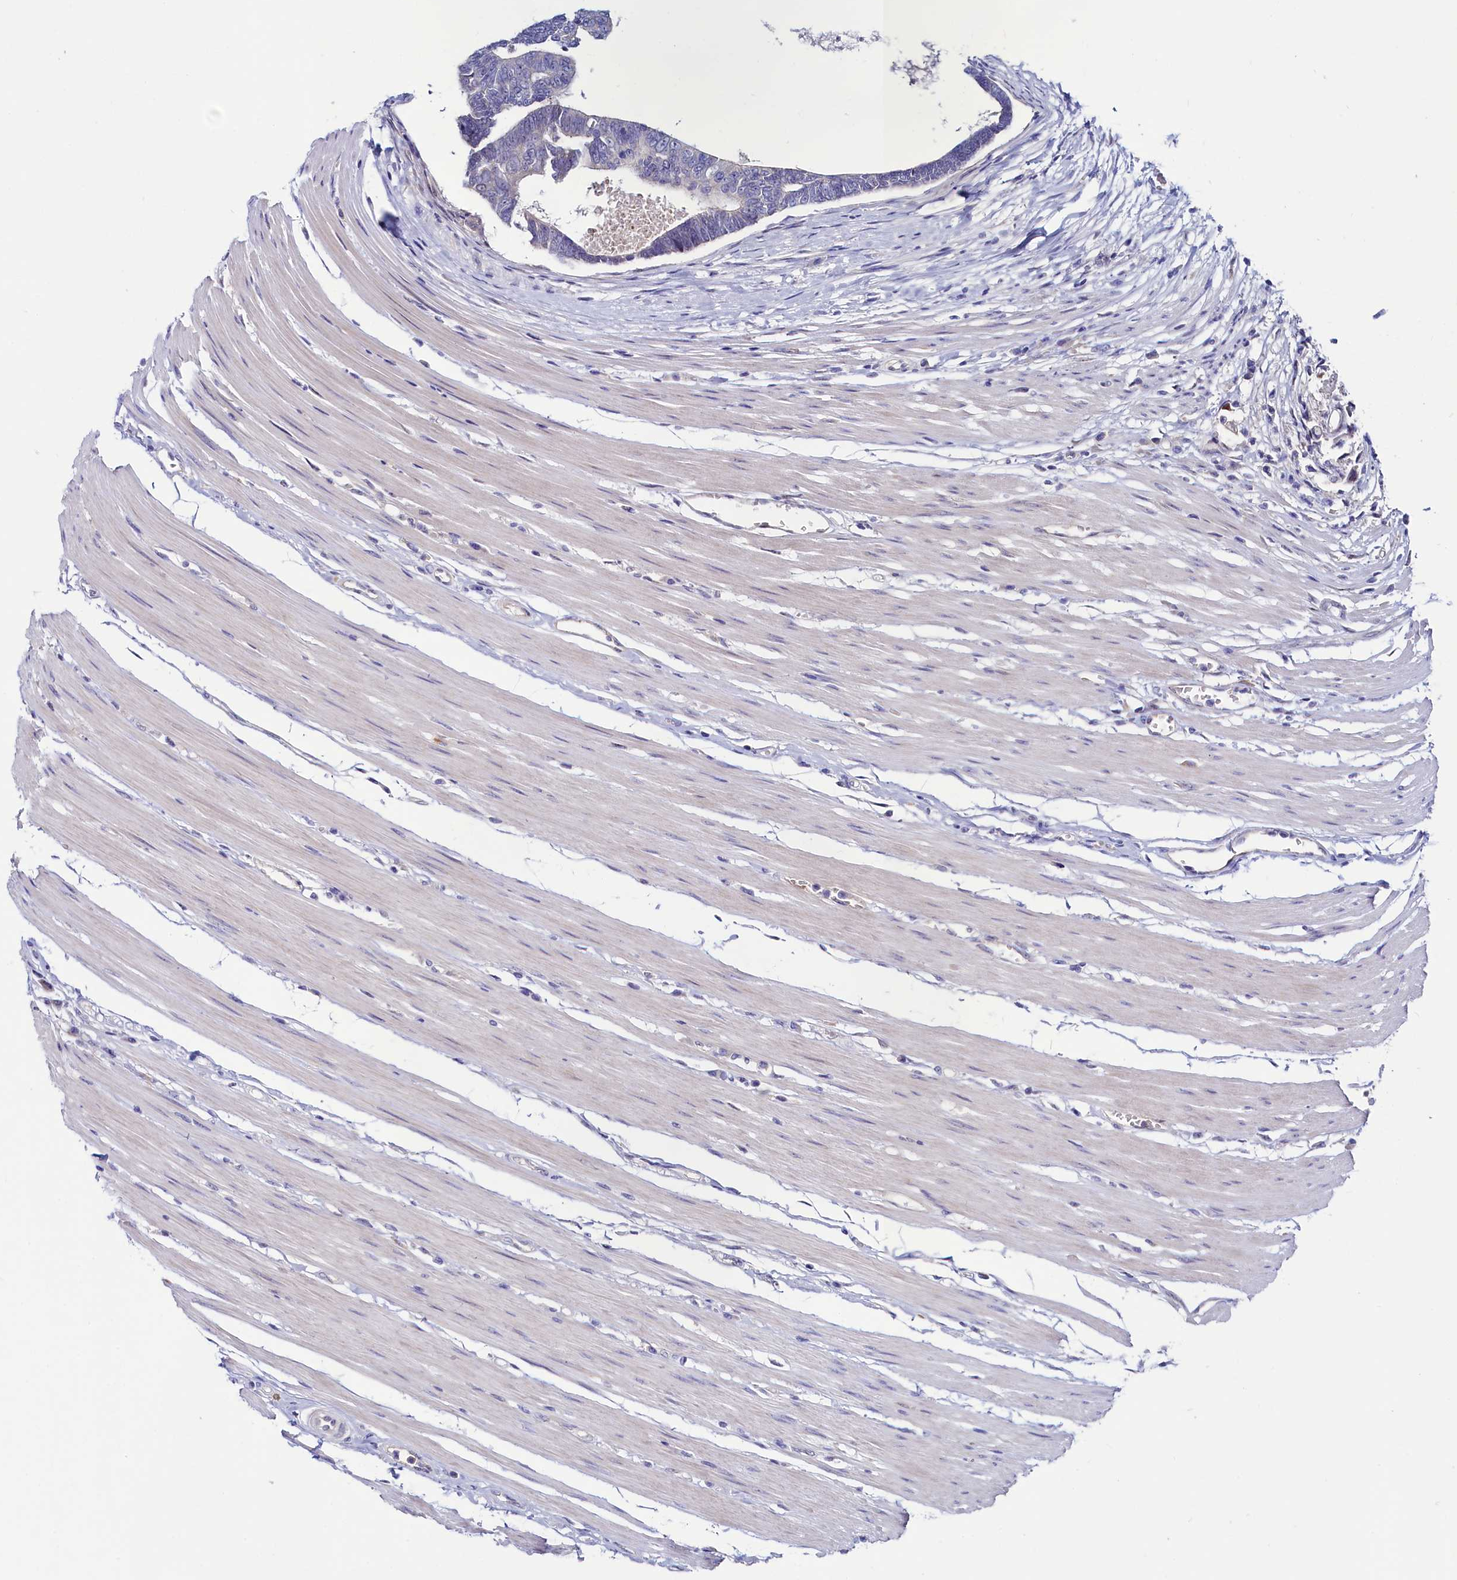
{"staining": {"intensity": "negative", "quantity": "none", "location": "none"}, "tissue": "colorectal cancer", "cell_type": "Tumor cells", "image_type": "cancer", "snomed": [{"axis": "morphology", "description": "Adenocarcinoma, NOS"}, {"axis": "topography", "description": "Rectum"}], "caption": "Immunohistochemistry (IHC) photomicrograph of neoplastic tissue: human colorectal cancer (adenocarcinoma) stained with DAB exhibits no significant protein staining in tumor cells. (DAB (3,3'-diaminobenzidine) immunohistochemistry visualized using brightfield microscopy, high magnification).", "gene": "ASTE1", "patient": {"sex": "female", "age": 65}}